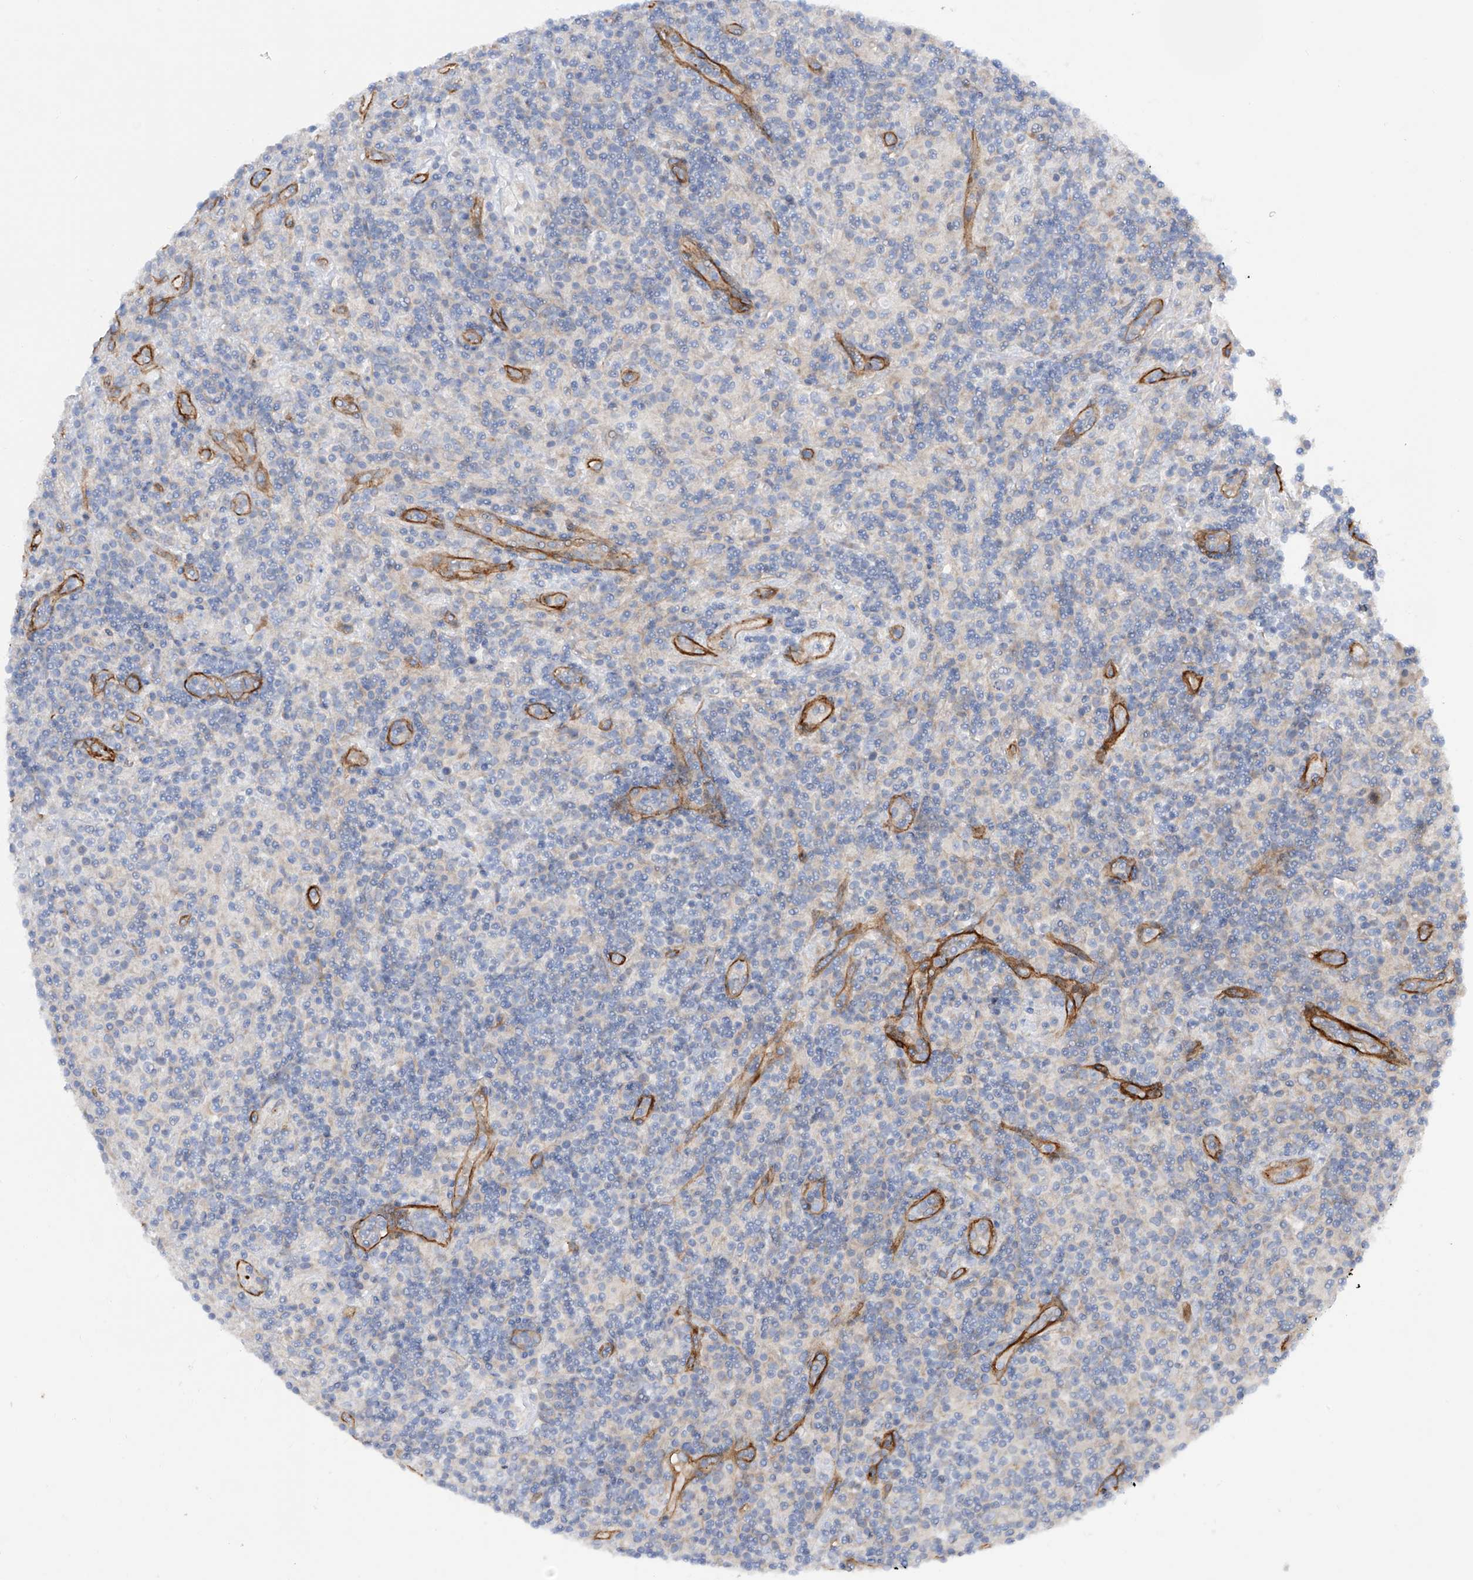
{"staining": {"intensity": "negative", "quantity": "none", "location": "none"}, "tissue": "lymphoma", "cell_type": "Tumor cells", "image_type": "cancer", "snomed": [{"axis": "morphology", "description": "Hodgkin's disease, NOS"}, {"axis": "topography", "description": "Lymph node"}], "caption": "Tumor cells show no significant expression in Hodgkin's disease. The staining is performed using DAB (3,3'-diaminobenzidine) brown chromogen with nuclei counter-stained in using hematoxylin.", "gene": "LCA5", "patient": {"sex": "male", "age": 70}}